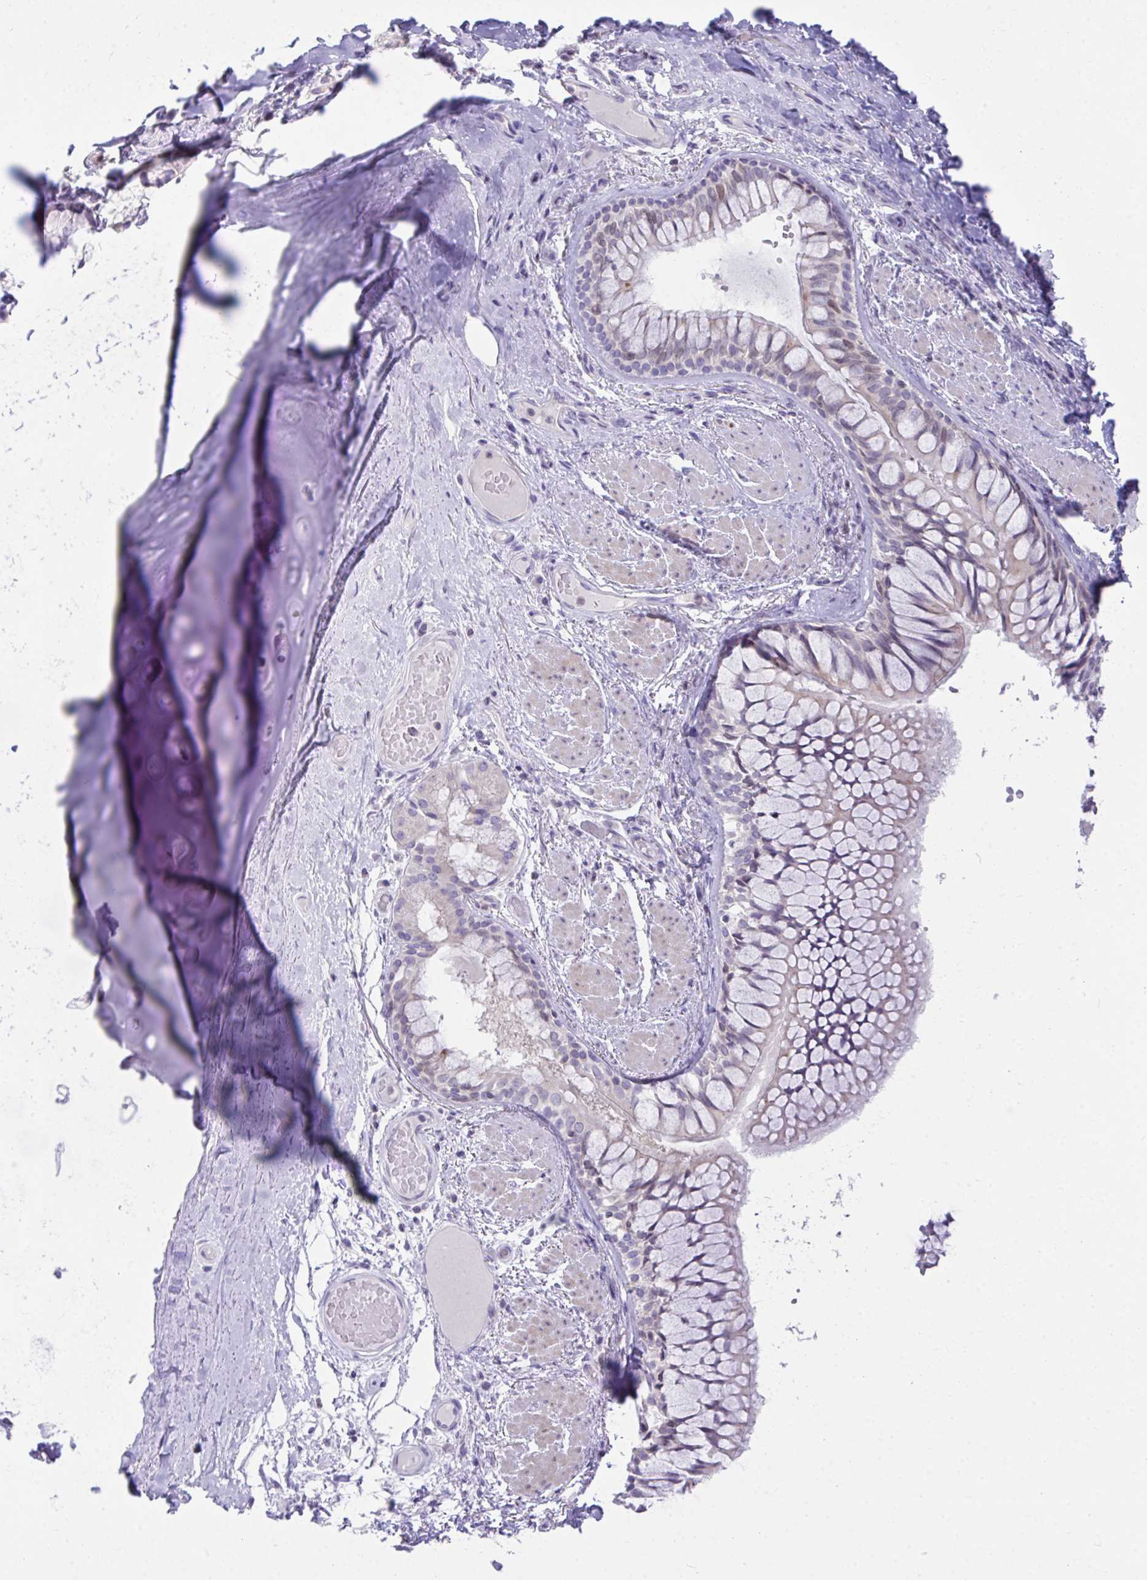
{"staining": {"intensity": "negative", "quantity": "none", "location": "none"}, "tissue": "adipose tissue", "cell_type": "Adipocytes", "image_type": "normal", "snomed": [{"axis": "morphology", "description": "Normal tissue, NOS"}, {"axis": "topography", "description": "Cartilage tissue"}, {"axis": "topography", "description": "Bronchus"}], "caption": "Immunohistochemistry (IHC) of normal adipose tissue reveals no positivity in adipocytes. The staining is performed using DAB brown chromogen with nuclei counter-stained in using hematoxylin.", "gene": "OR7A5", "patient": {"sex": "male", "age": 64}}